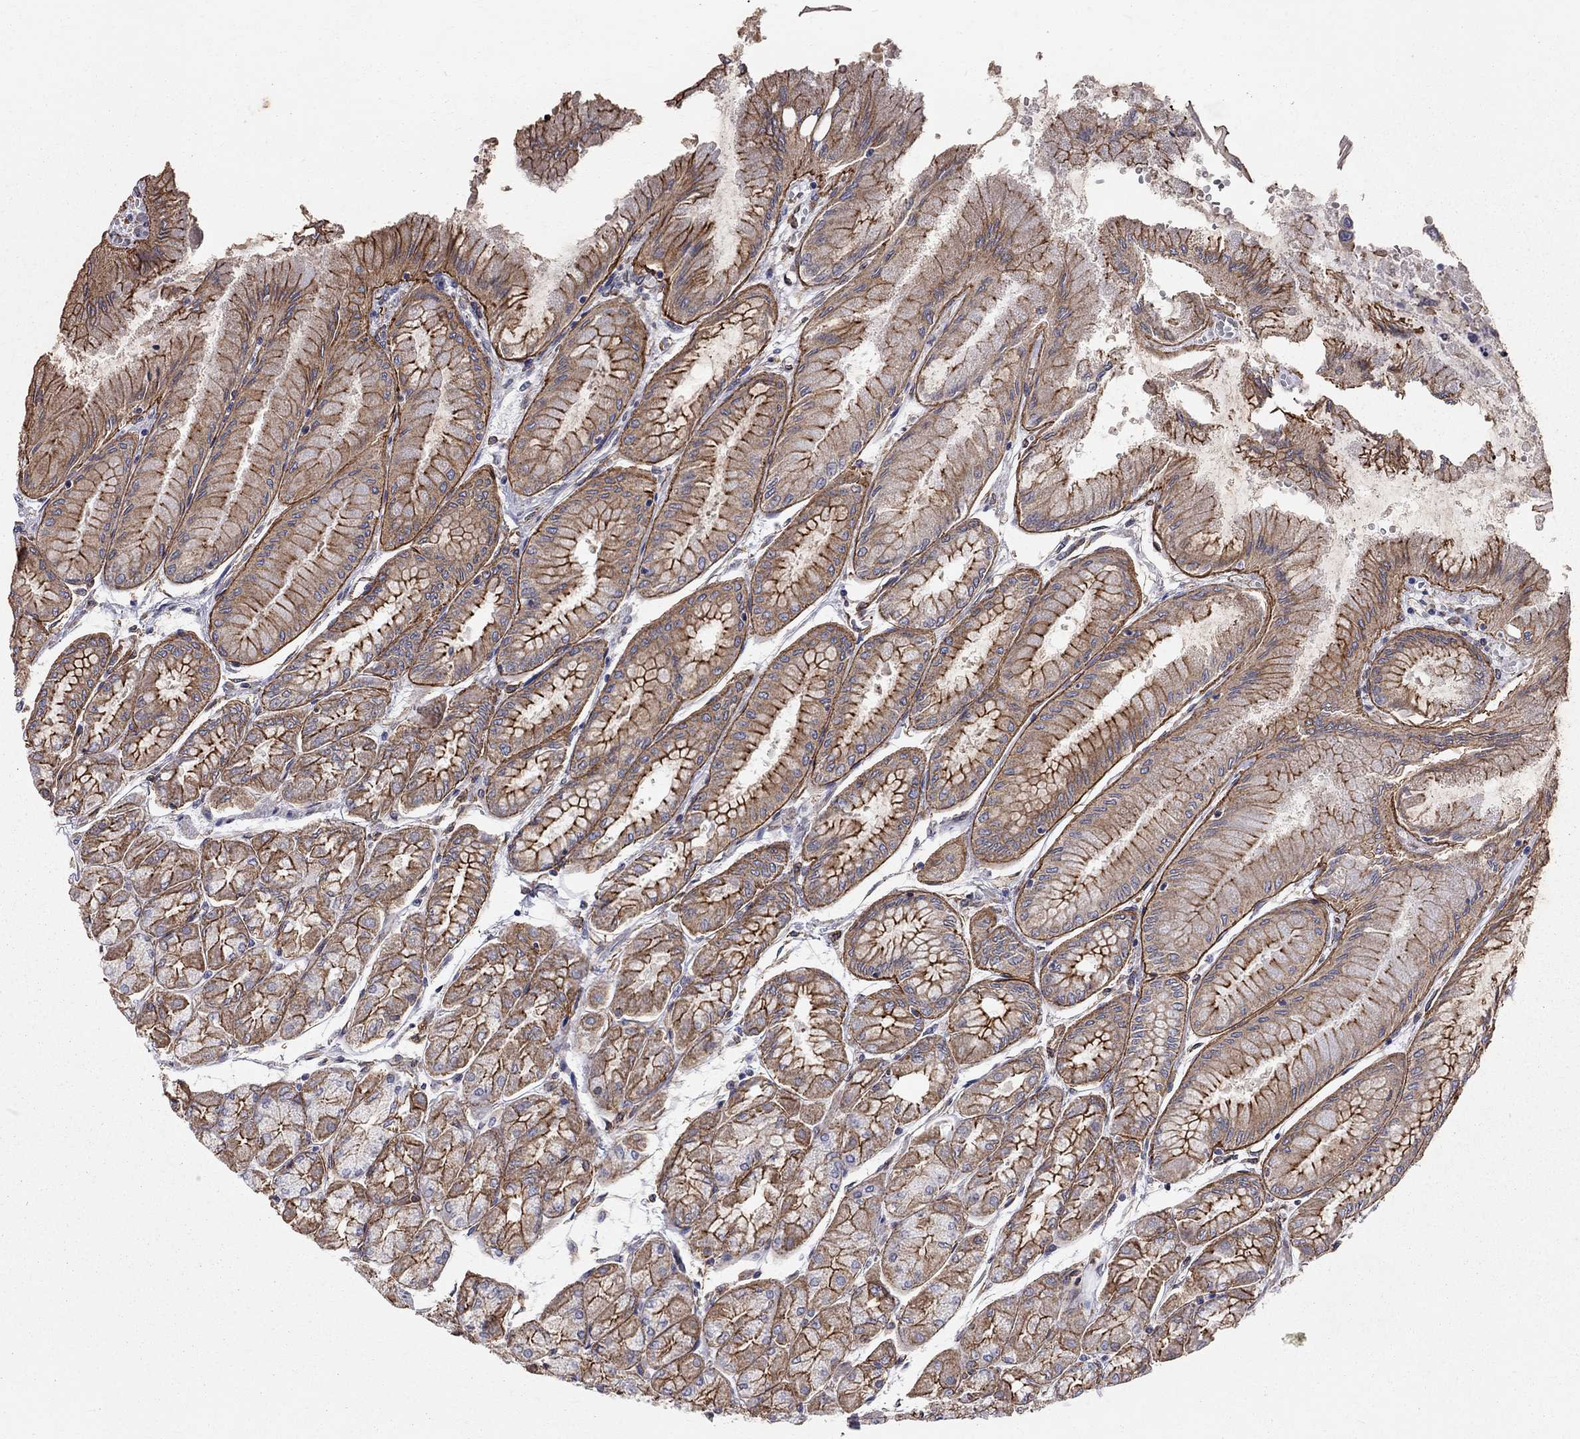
{"staining": {"intensity": "strong", "quantity": "25%-75%", "location": "cytoplasmic/membranous"}, "tissue": "stomach", "cell_type": "Glandular cells", "image_type": "normal", "snomed": [{"axis": "morphology", "description": "Normal tissue, NOS"}, {"axis": "topography", "description": "Stomach, upper"}], "caption": "About 25%-75% of glandular cells in unremarkable stomach show strong cytoplasmic/membranous protein expression as visualized by brown immunohistochemical staining.", "gene": "BICDL2", "patient": {"sex": "male", "age": 60}}